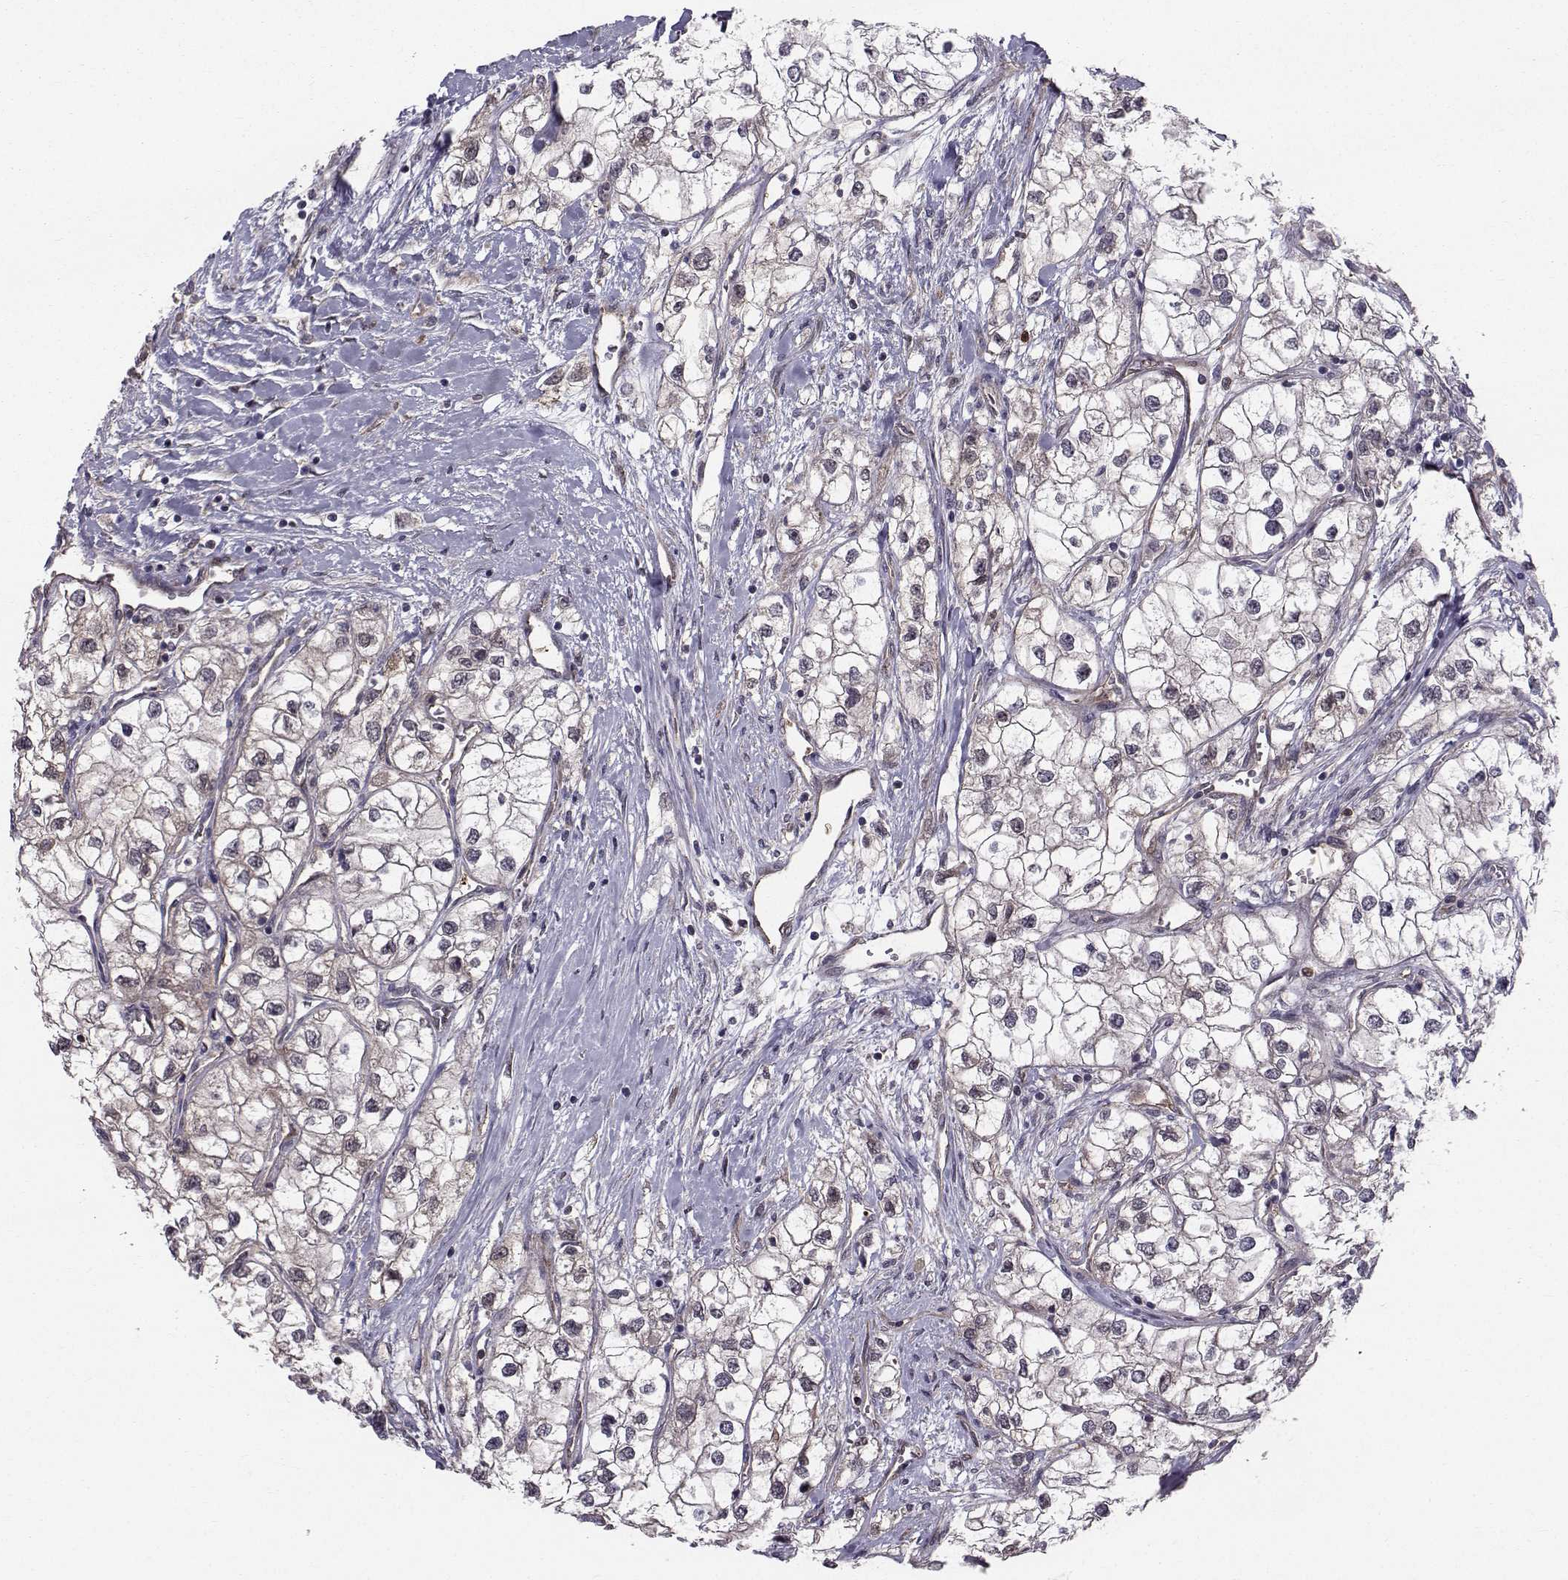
{"staining": {"intensity": "negative", "quantity": "none", "location": "none"}, "tissue": "renal cancer", "cell_type": "Tumor cells", "image_type": "cancer", "snomed": [{"axis": "morphology", "description": "Adenocarcinoma, NOS"}, {"axis": "topography", "description": "Kidney"}], "caption": "The histopathology image exhibits no staining of tumor cells in renal cancer.", "gene": "HSP90AB1", "patient": {"sex": "male", "age": 59}}